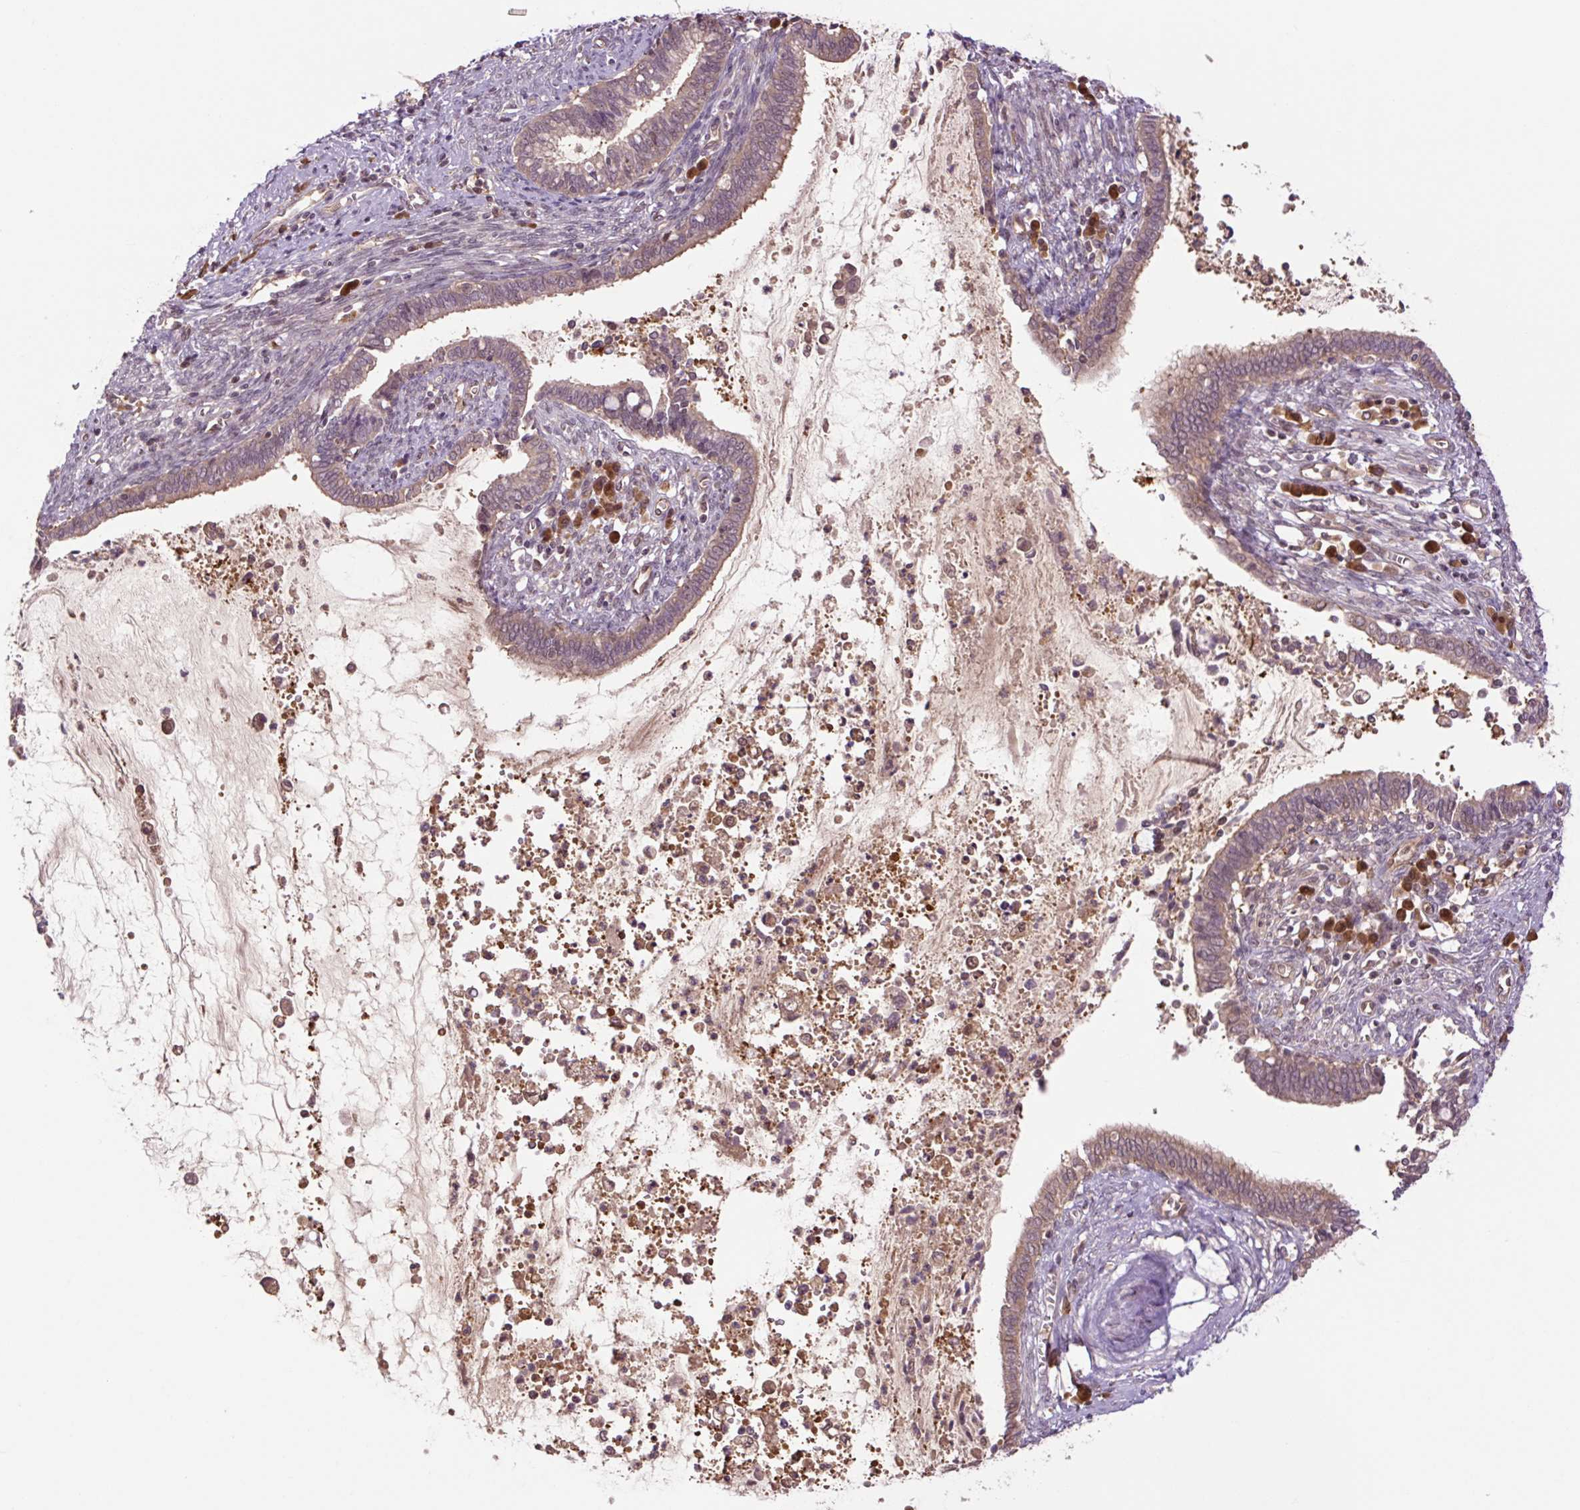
{"staining": {"intensity": "moderate", "quantity": ">75%", "location": "cytoplasmic/membranous"}, "tissue": "cervical cancer", "cell_type": "Tumor cells", "image_type": "cancer", "snomed": [{"axis": "morphology", "description": "Adenocarcinoma, NOS"}, {"axis": "topography", "description": "Cervix"}], "caption": "High-magnification brightfield microscopy of cervical adenocarcinoma stained with DAB (3,3'-diaminobenzidine) (brown) and counterstained with hematoxylin (blue). tumor cells exhibit moderate cytoplasmic/membranous positivity is appreciated in approximately>75% of cells.", "gene": "TPT1", "patient": {"sex": "female", "age": 44}}